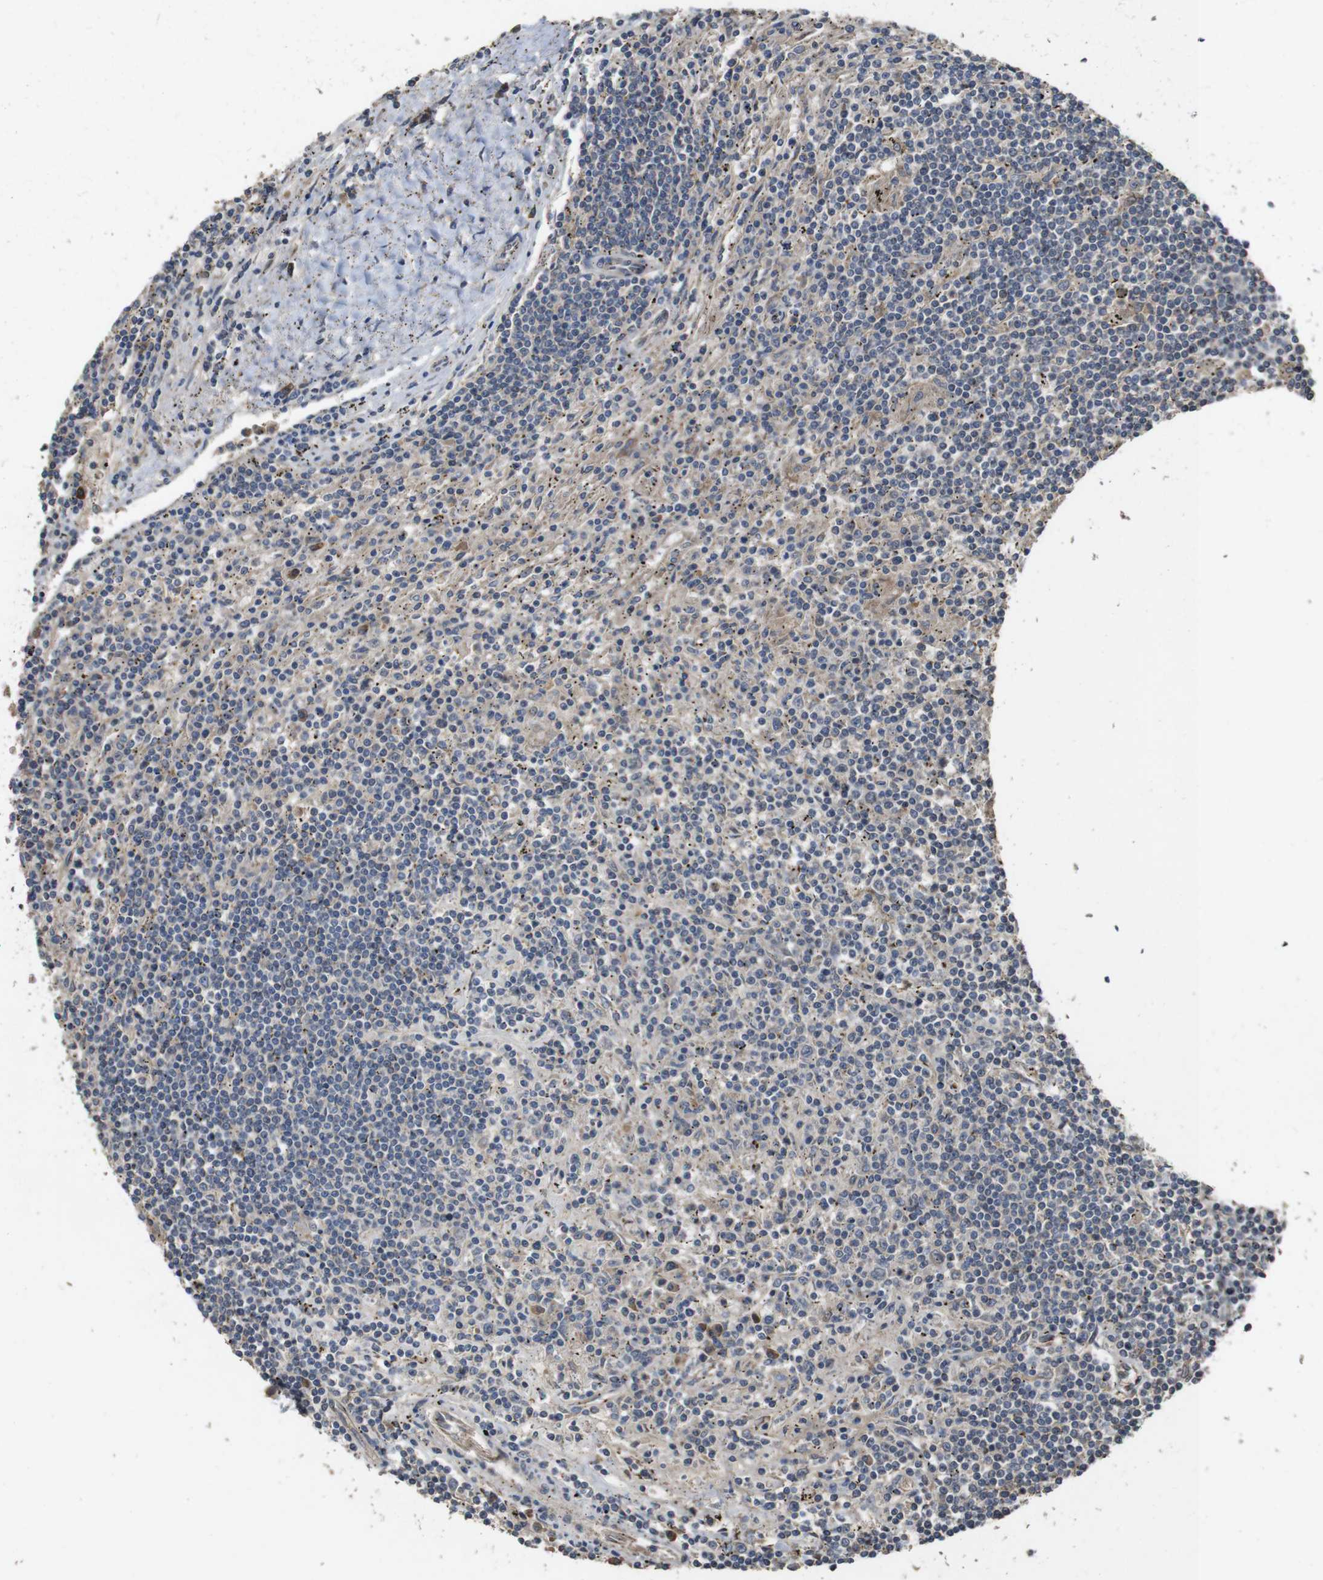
{"staining": {"intensity": "negative", "quantity": "none", "location": "none"}, "tissue": "lymphoma", "cell_type": "Tumor cells", "image_type": "cancer", "snomed": [{"axis": "morphology", "description": "Malignant lymphoma, non-Hodgkin's type, Low grade"}, {"axis": "topography", "description": "Spleen"}], "caption": "Tumor cells are negative for protein expression in human lymphoma.", "gene": "PCDHB10", "patient": {"sex": "male", "age": 76}}